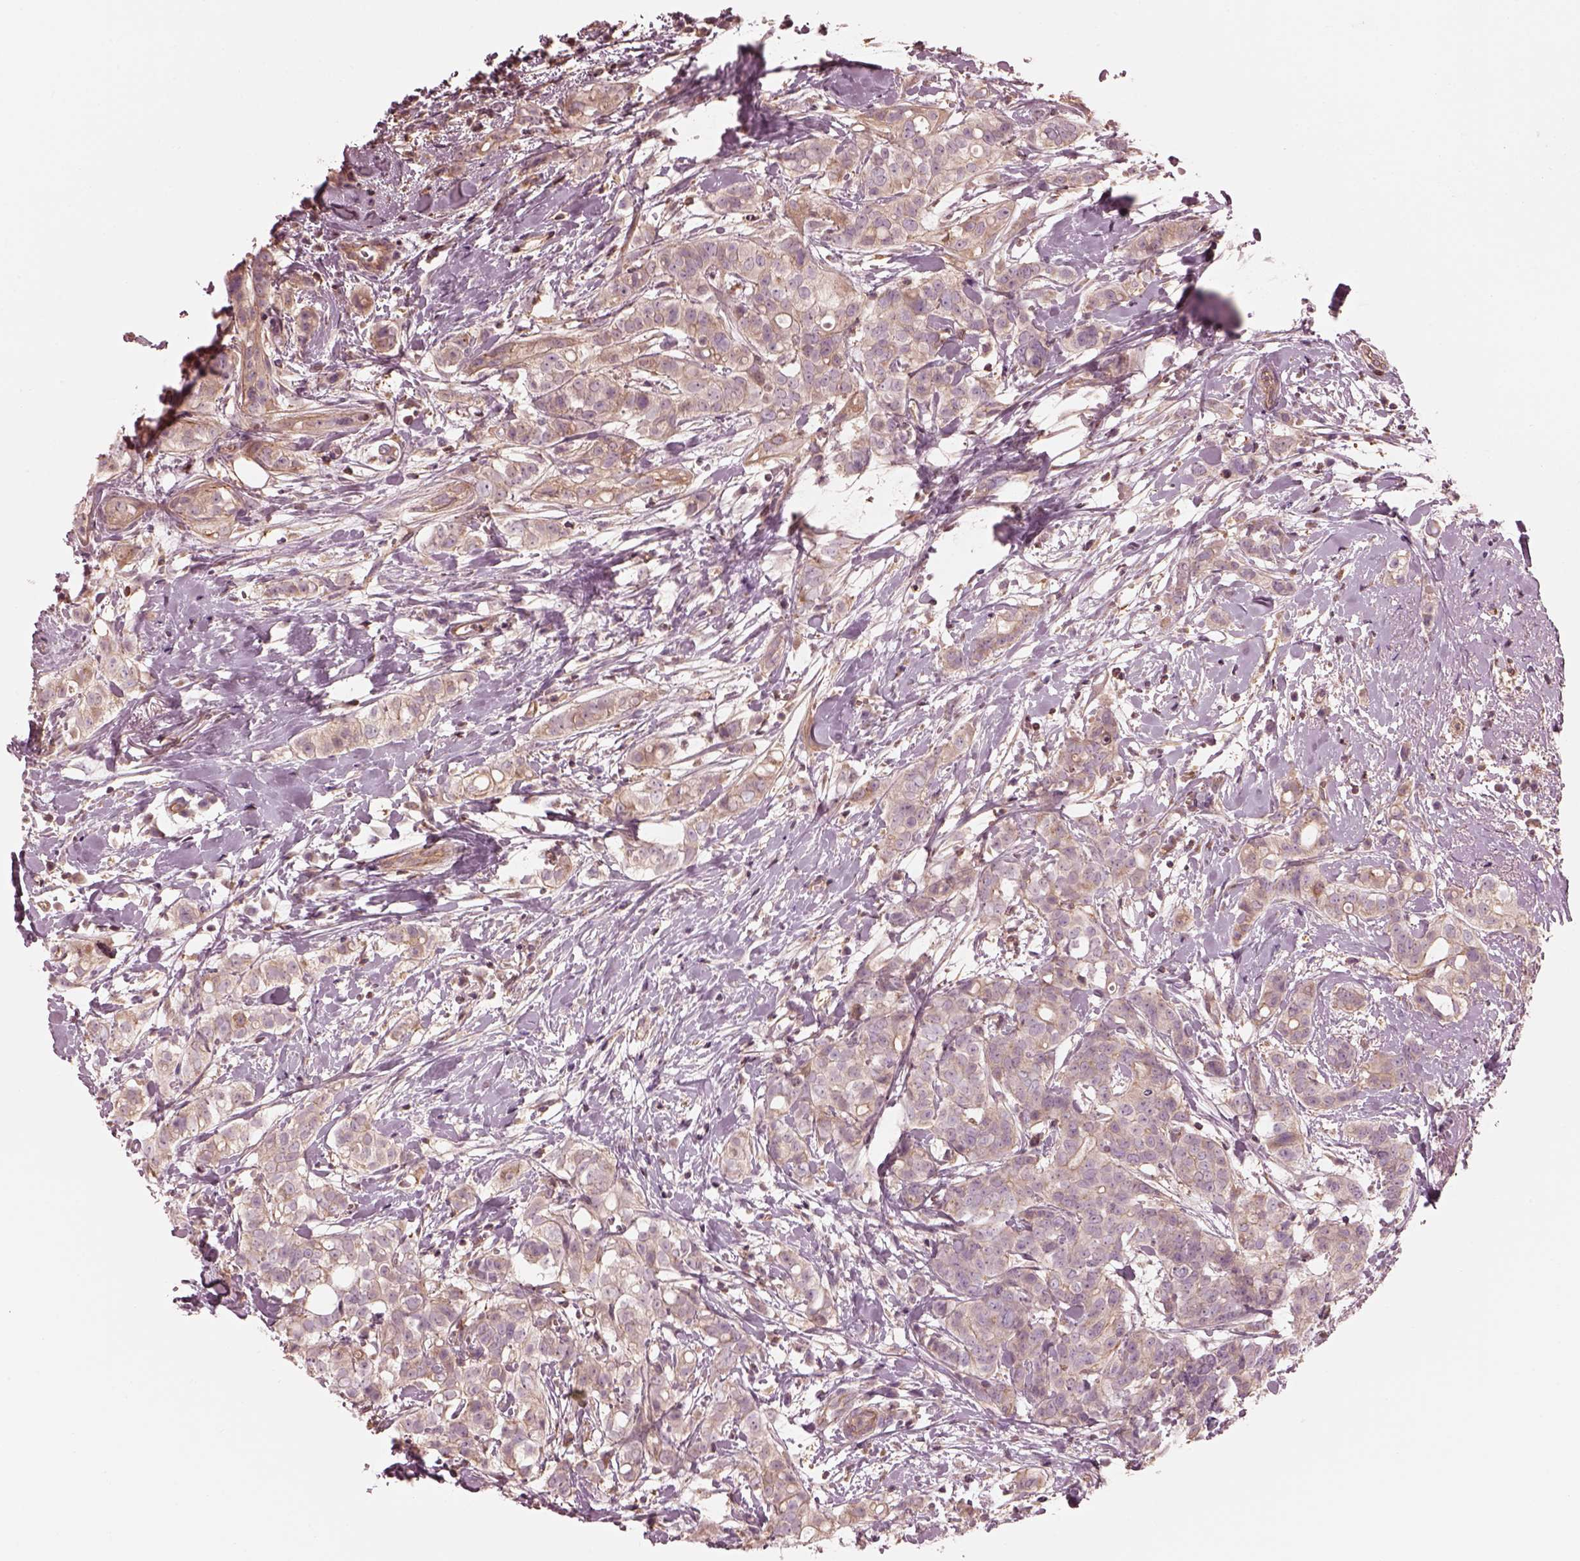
{"staining": {"intensity": "weak", "quantity": ">75%", "location": "cytoplasmic/membranous"}, "tissue": "breast cancer", "cell_type": "Tumor cells", "image_type": "cancer", "snomed": [{"axis": "morphology", "description": "Duct carcinoma"}, {"axis": "topography", "description": "Breast"}], "caption": "Tumor cells demonstrate weak cytoplasmic/membranous positivity in about >75% of cells in intraductal carcinoma (breast).", "gene": "STK33", "patient": {"sex": "female", "age": 40}}